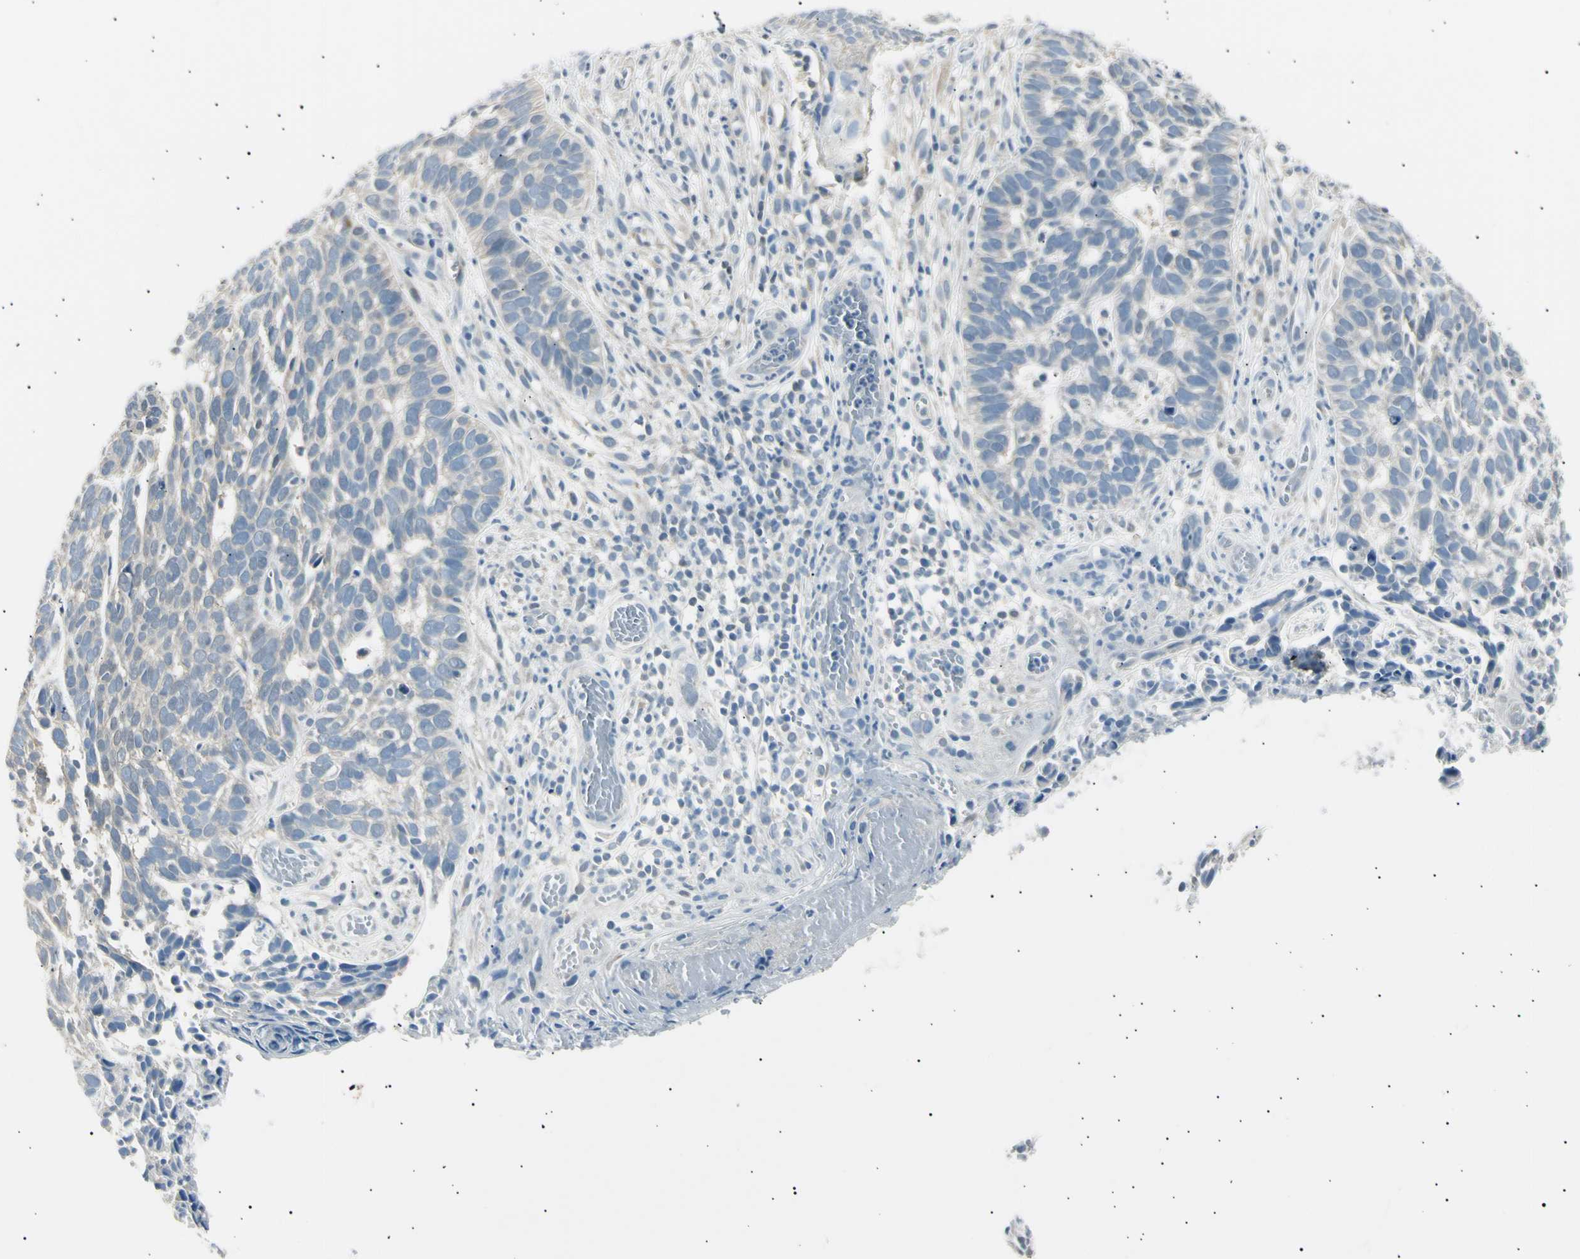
{"staining": {"intensity": "negative", "quantity": "none", "location": "none"}, "tissue": "skin cancer", "cell_type": "Tumor cells", "image_type": "cancer", "snomed": [{"axis": "morphology", "description": "Basal cell carcinoma"}, {"axis": "topography", "description": "Skin"}], "caption": "The photomicrograph displays no staining of tumor cells in skin cancer (basal cell carcinoma).", "gene": "LHPP", "patient": {"sex": "male", "age": 87}}